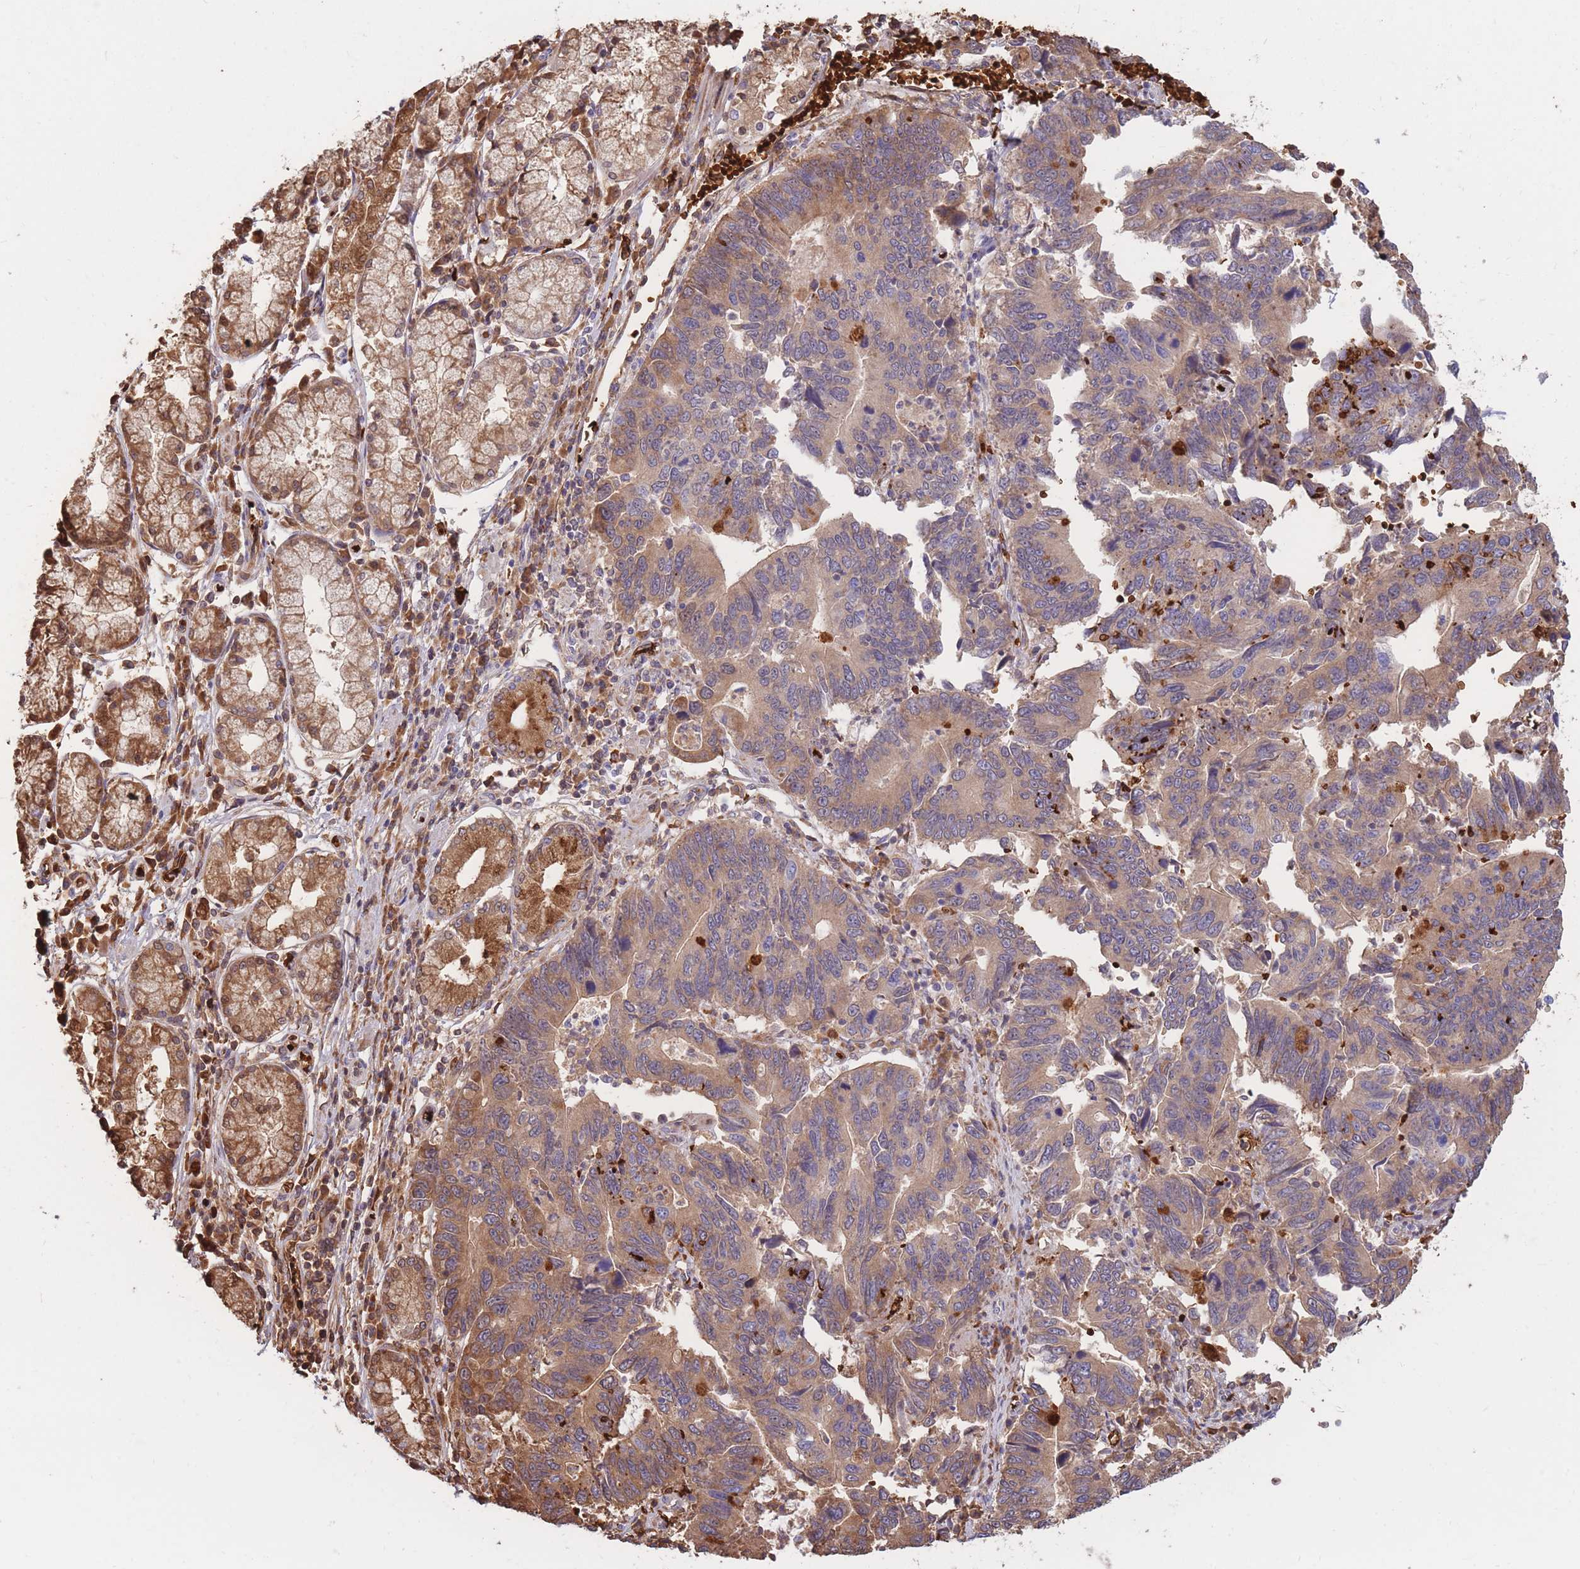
{"staining": {"intensity": "moderate", "quantity": ">75%", "location": "cytoplasmic/membranous"}, "tissue": "stomach cancer", "cell_type": "Tumor cells", "image_type": "cancer", "snomed": [{"axis": "morphology", "description": "Adenocarcinoma, NOS"}, {"axis": "topography", "description": "Stomach"}], "caption": "Immunohistochemical staining of stomach cancer demonstrates medium levels of moderate cytoplasmic/membranous protein positivity in about >75% of tumor cells.", "gene": "ATP10D", "patient": {"sex": "male", "age": 59}}